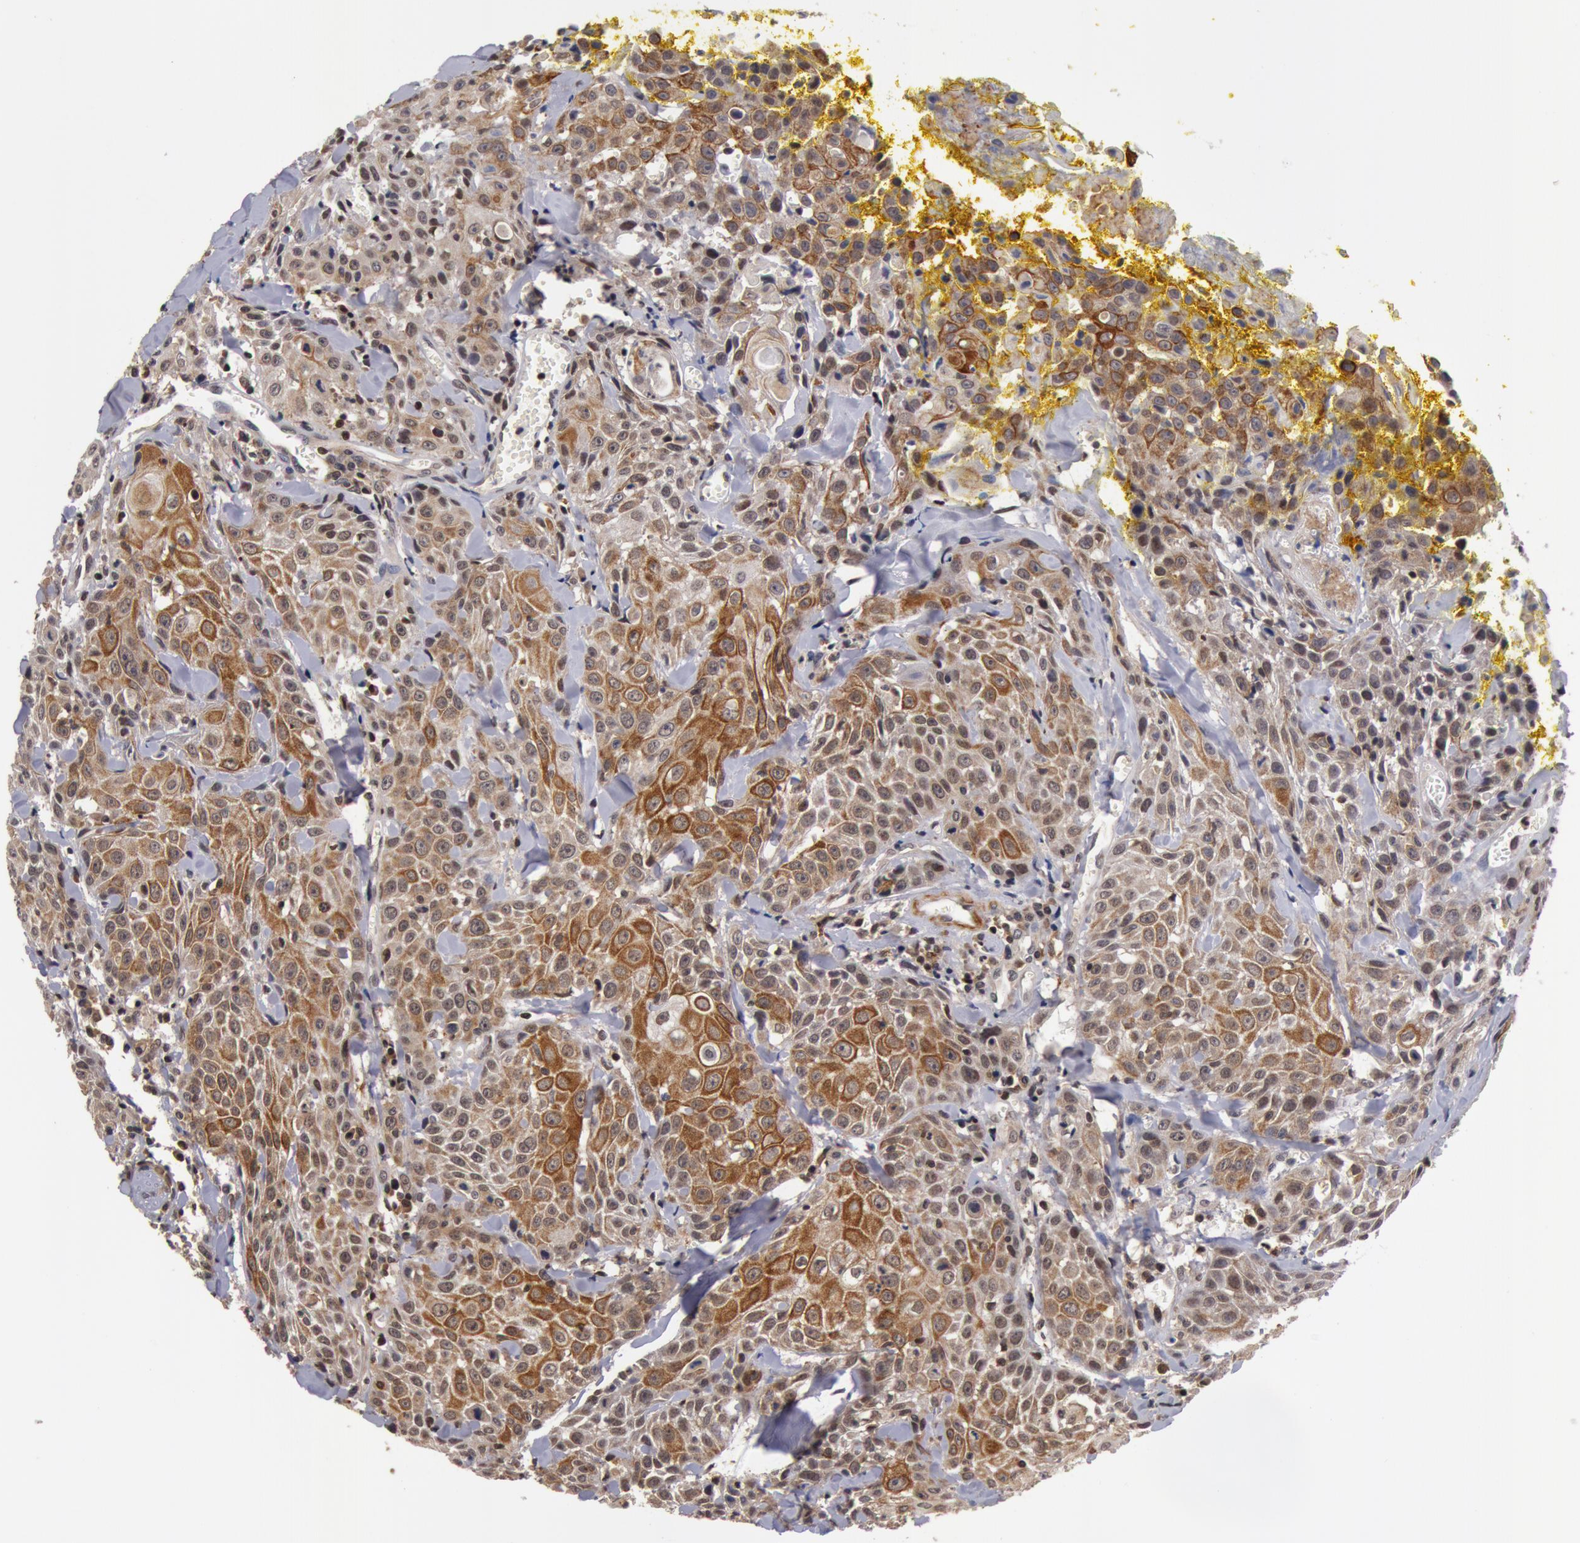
{"staining": {"intensity": "weak", "quantity": "<25%", "location": "cytoplasmic/membranous"}, "tissue": "head and neck cancer", "cell_type": "Tumor cells", "image_type": "cancer", "snomed": [{"axis": "morphology", "description": "Squamous cell carcinoma, NOS"}, {"axis": "topography", "description": "Oral tissue"}, {"axis": "topography", "description": "Head-Neck"}], "caption": "Tumor cells are negative for protein expression in human head and neck squamous cell carcinoma.", "gene": "ZNF350", "patient": {"sex": "female", "age": 82}}